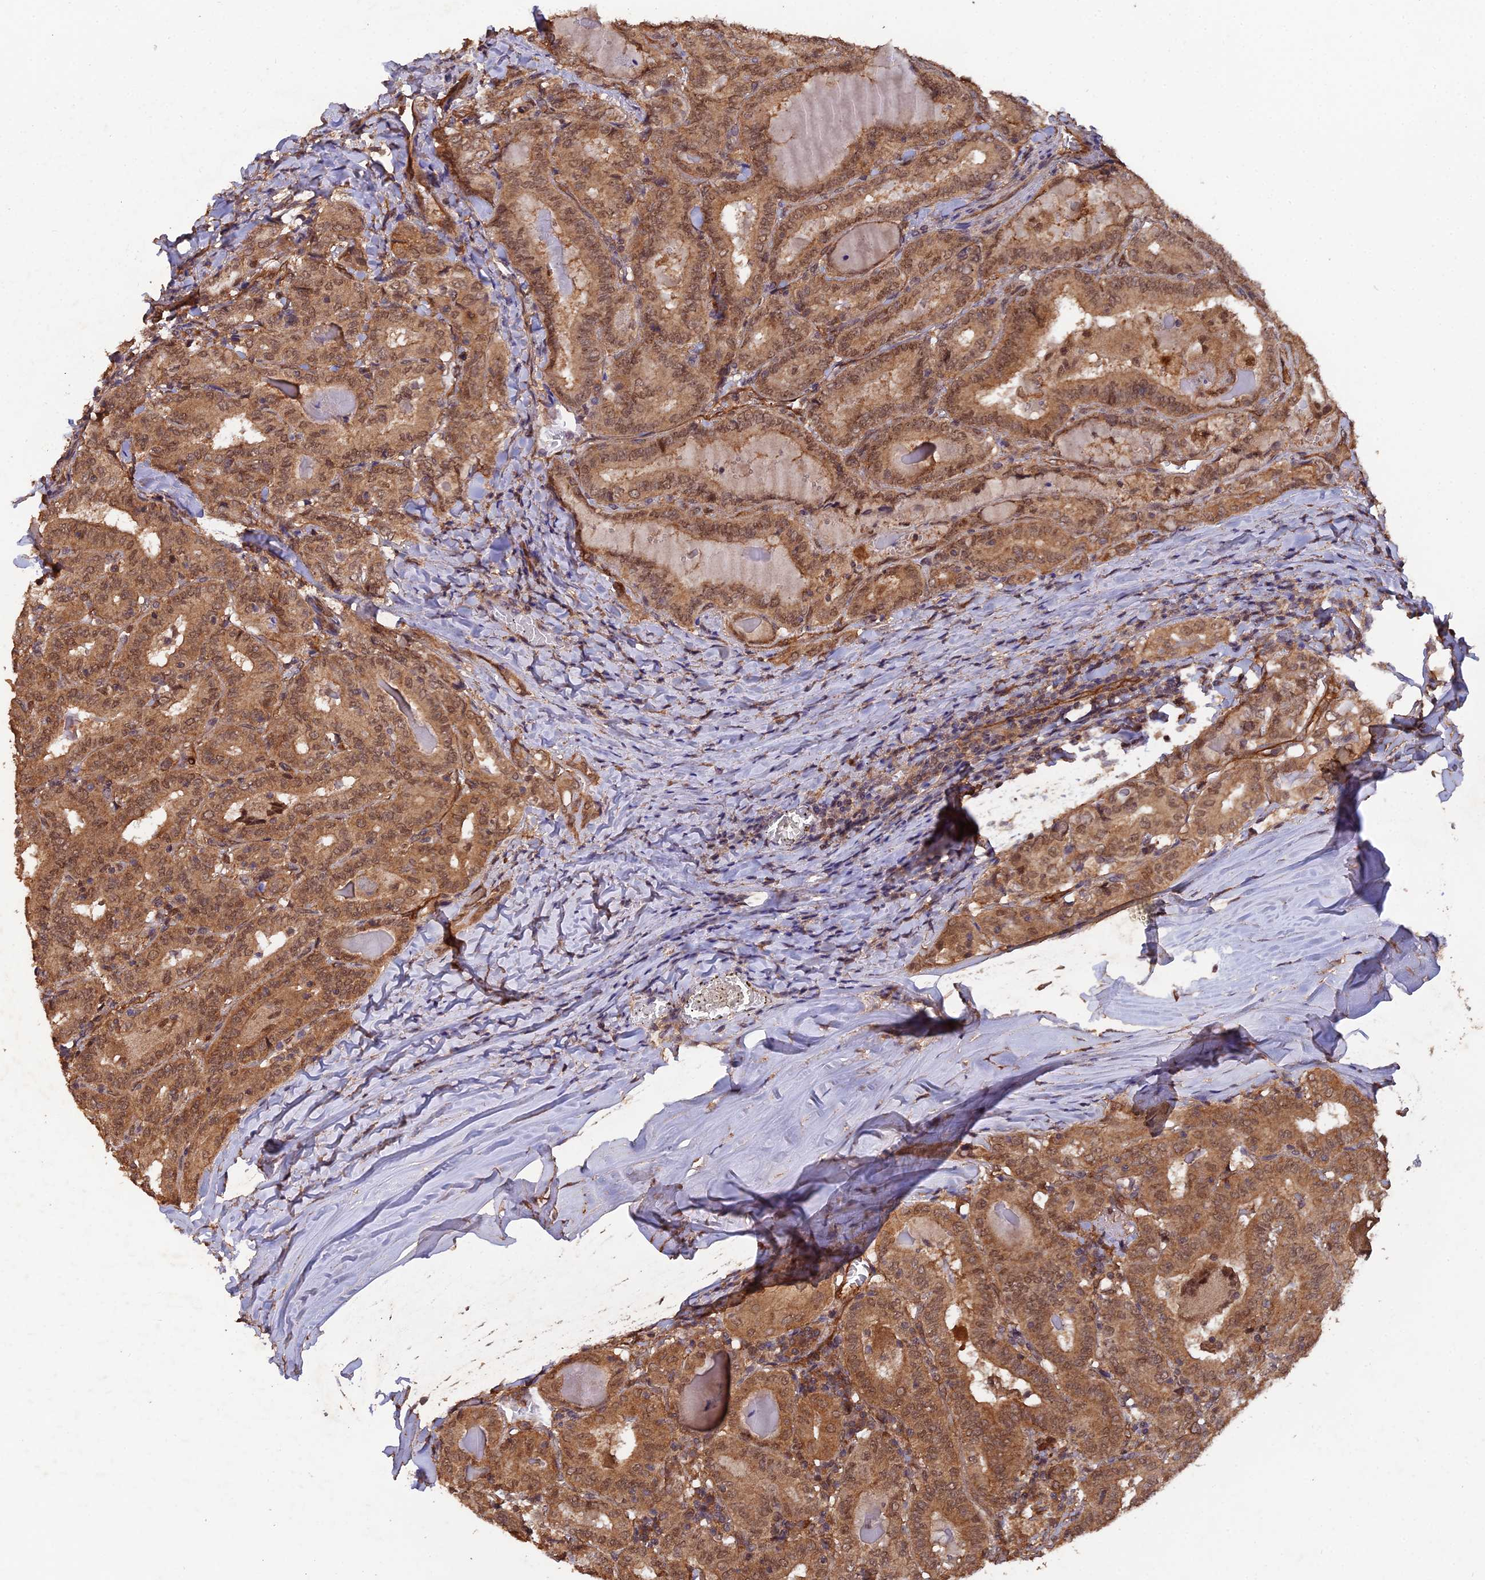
{"staining": {"intensity": "moderate", "quantity": ">75%", "location": "cytoplasmic/membranous,nuclear"}, "tissue": "thyroid cancer", "cell_type": "Tumor cells", "image_type": "cancer", "snomed": [{"axis": "morphology", "description": "Papillary adenocarcinoma, NOS"}, {"axis": "topography", "description": "Thyroid gland"}], "caption": "This micrograph demonstrates IHC staining of thyroid cancer, with medium moderate cytoplasmic/membranous and nuclear expression in about >75% of tumor cells.", "gene": "RALGAPA2", "patient": {"sex": "female", "age": 72}}